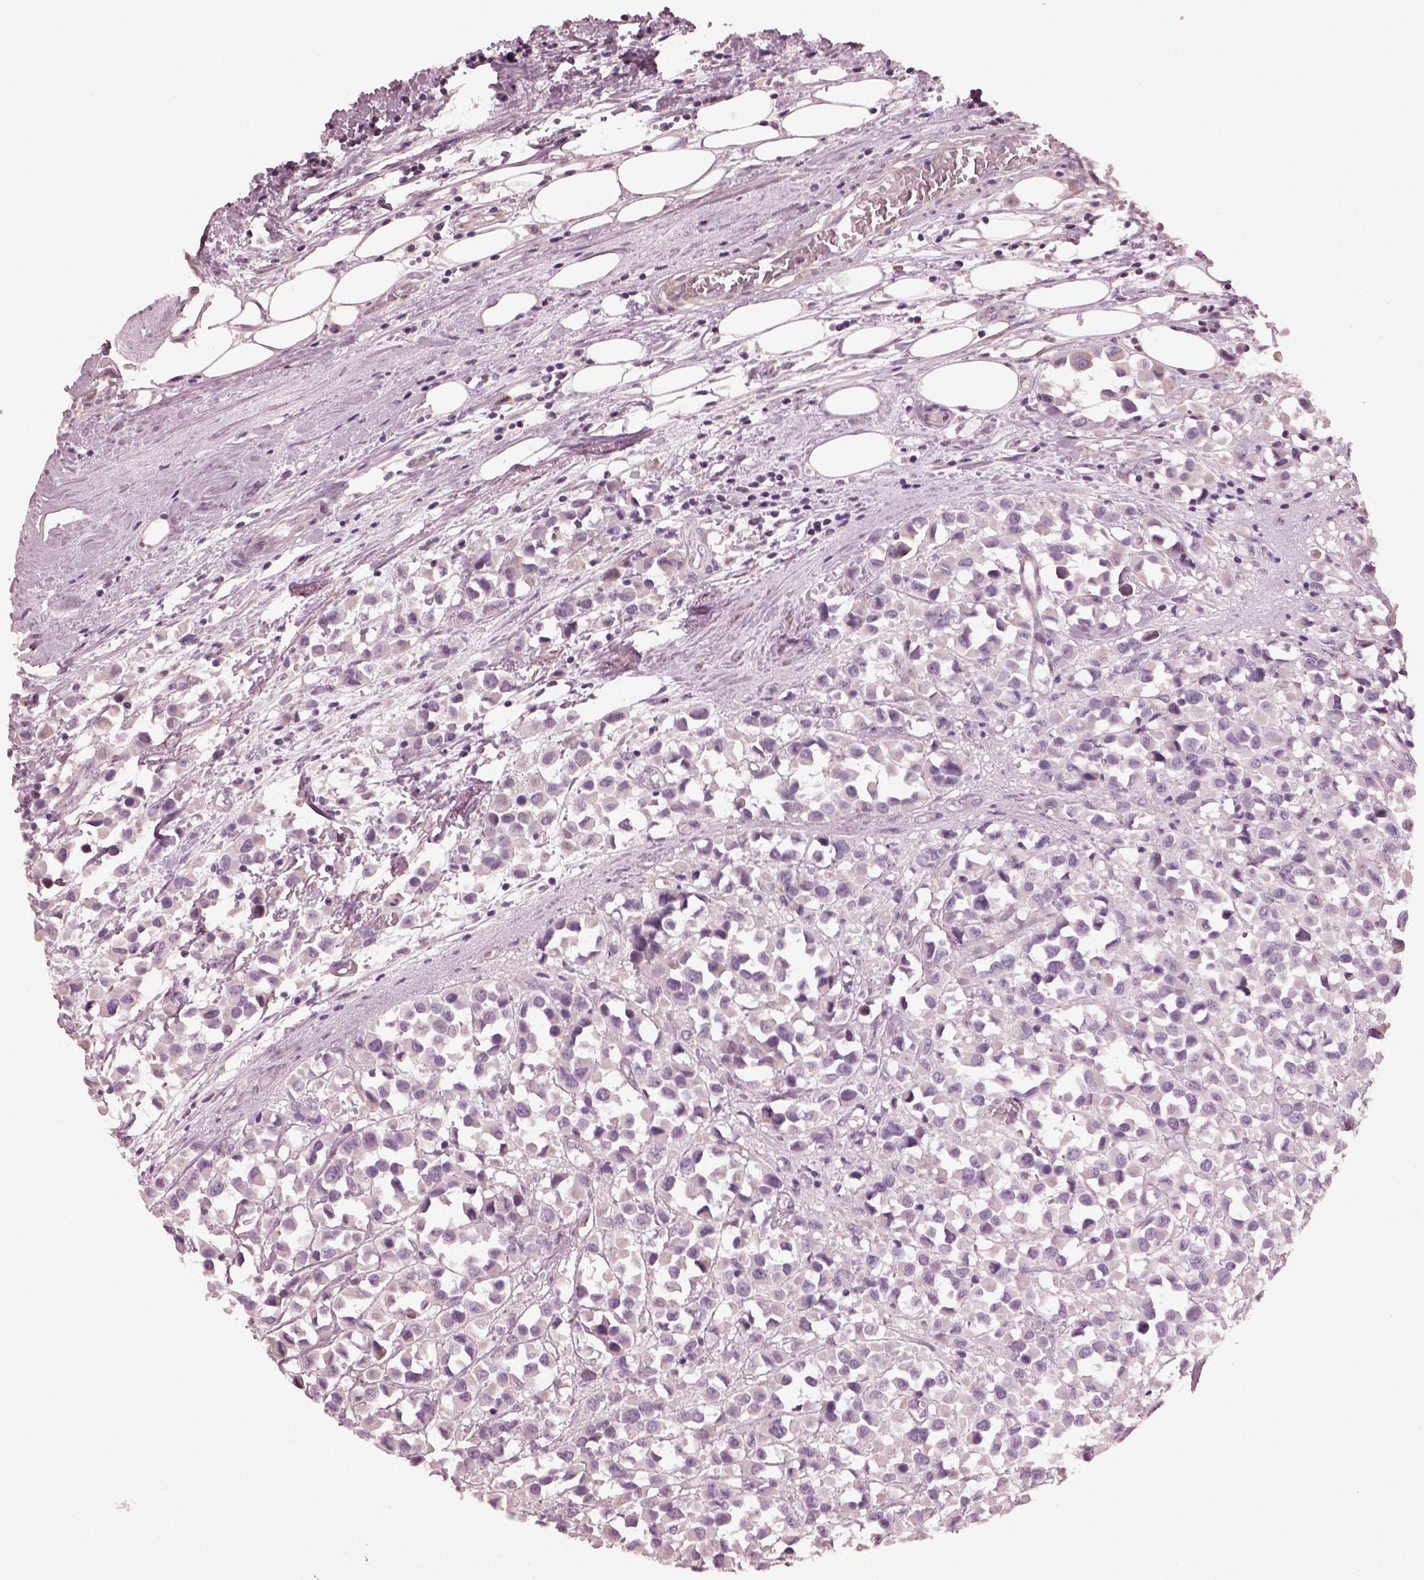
{"staining": {"intensity": "negative", "quantity": "none", "location": "none"}, "tissue": "breast cancer", "cell_type": "Tumor cells", "image_type": "cancer", "snomed": [{"axis": "morphology", "description": "Duct carcinoma"}, {"axis": "topography", "description": "Breast"}], "caption": "An image of human breast intraductal carcinoma is negative for staining in tumor cells.", "gene": "OPTC", "patient": {"sex": "female", "age": 61}}